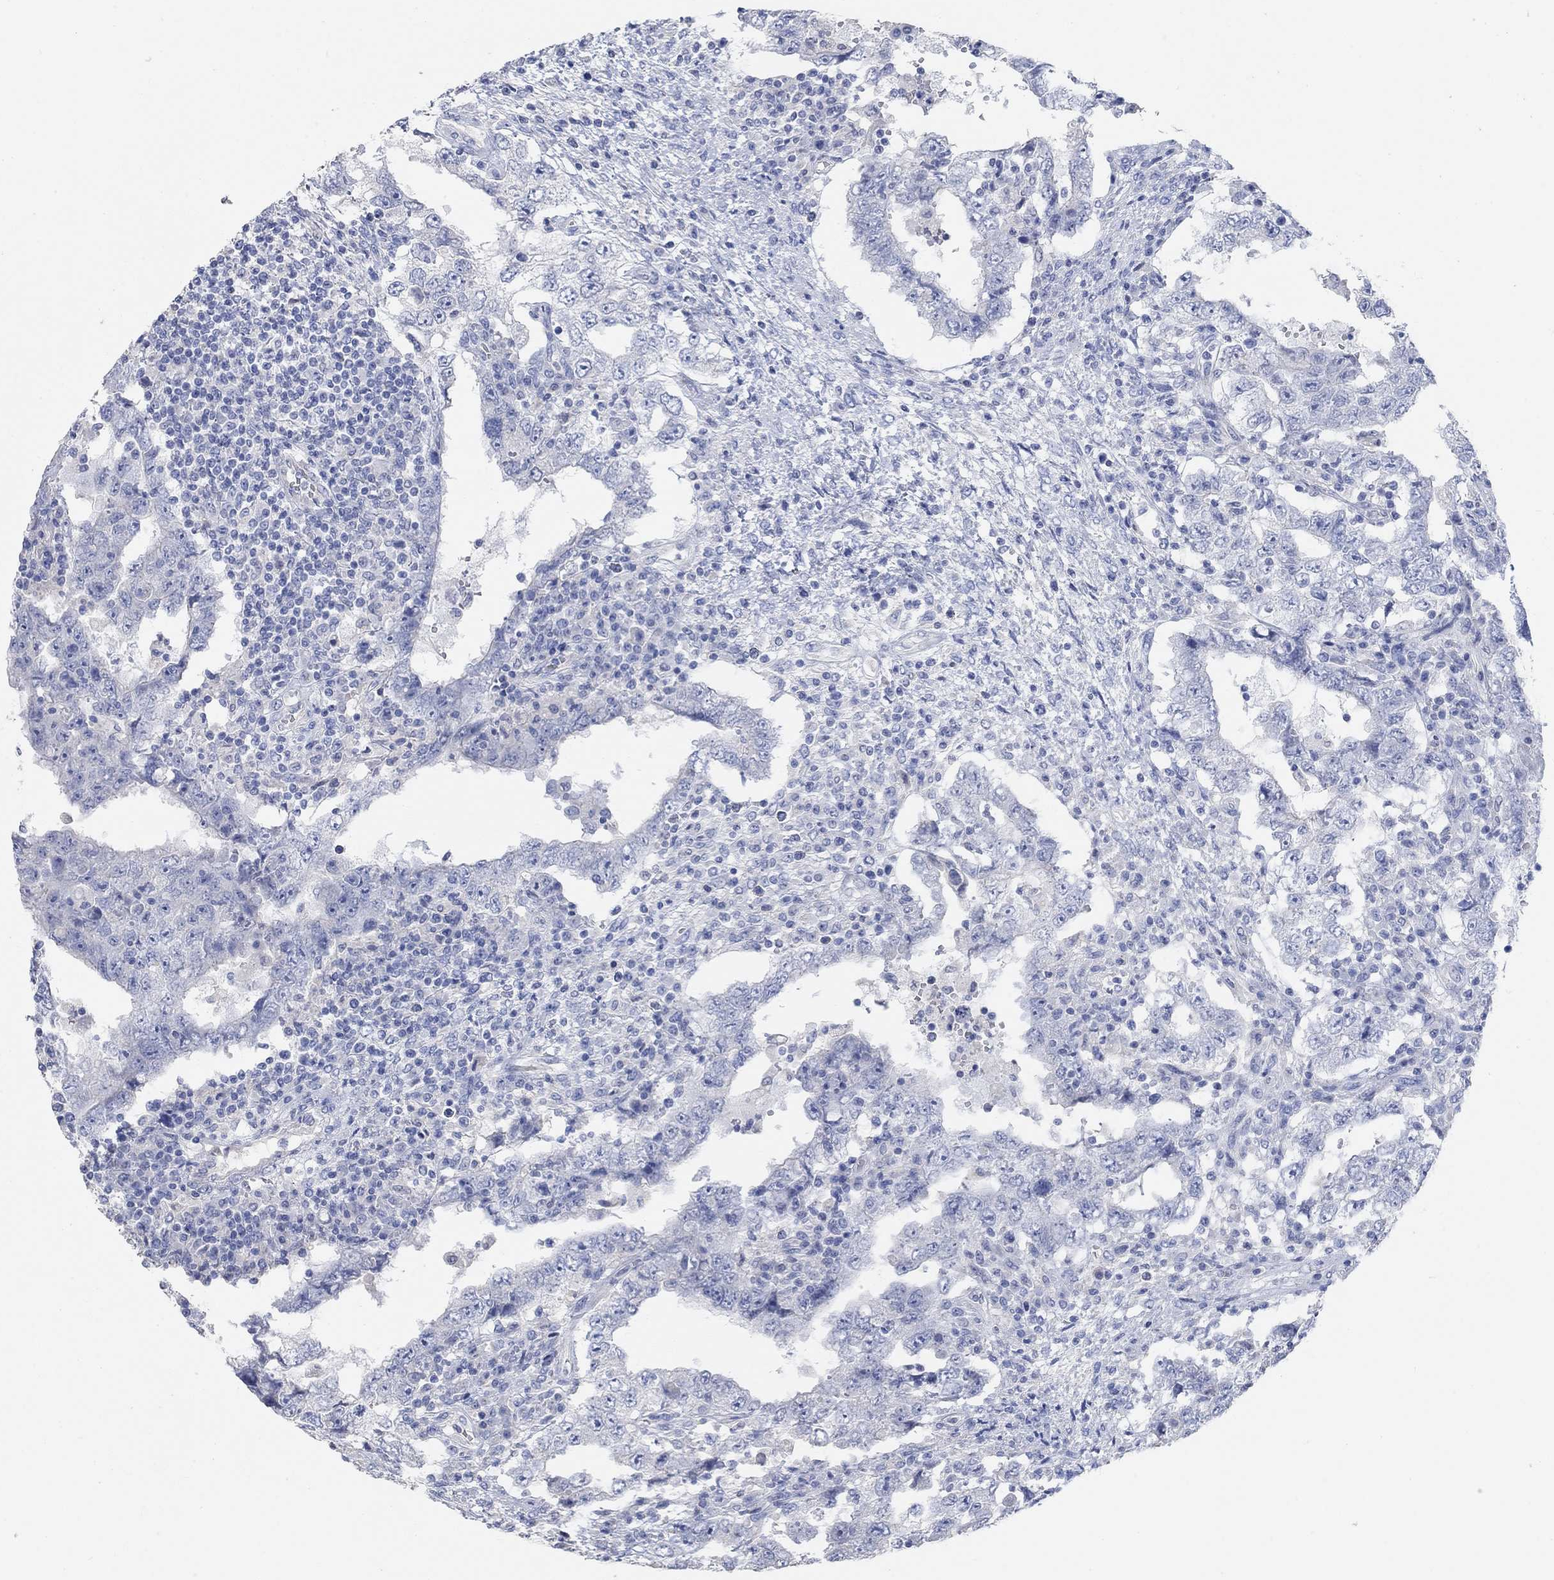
{"staining": {"intensity": "negative", "quantity": "none", "location": "none"}, "tissue": "testis cancer", "cell_type": "Tumor cells", "image_type": "cancer", "snomed": [{"axis": "morphology", "description": "Carcinoma, Embryonal, NOS"}, {"axis": "topography", "description": "Testis"}], "caption": "Testis embryonal carcinoma stained for a protein using immunohistochemistry reveals no staining tumor cells.", "gene": "NLRP14", "patient": {"sex": "male", "age": 26}}